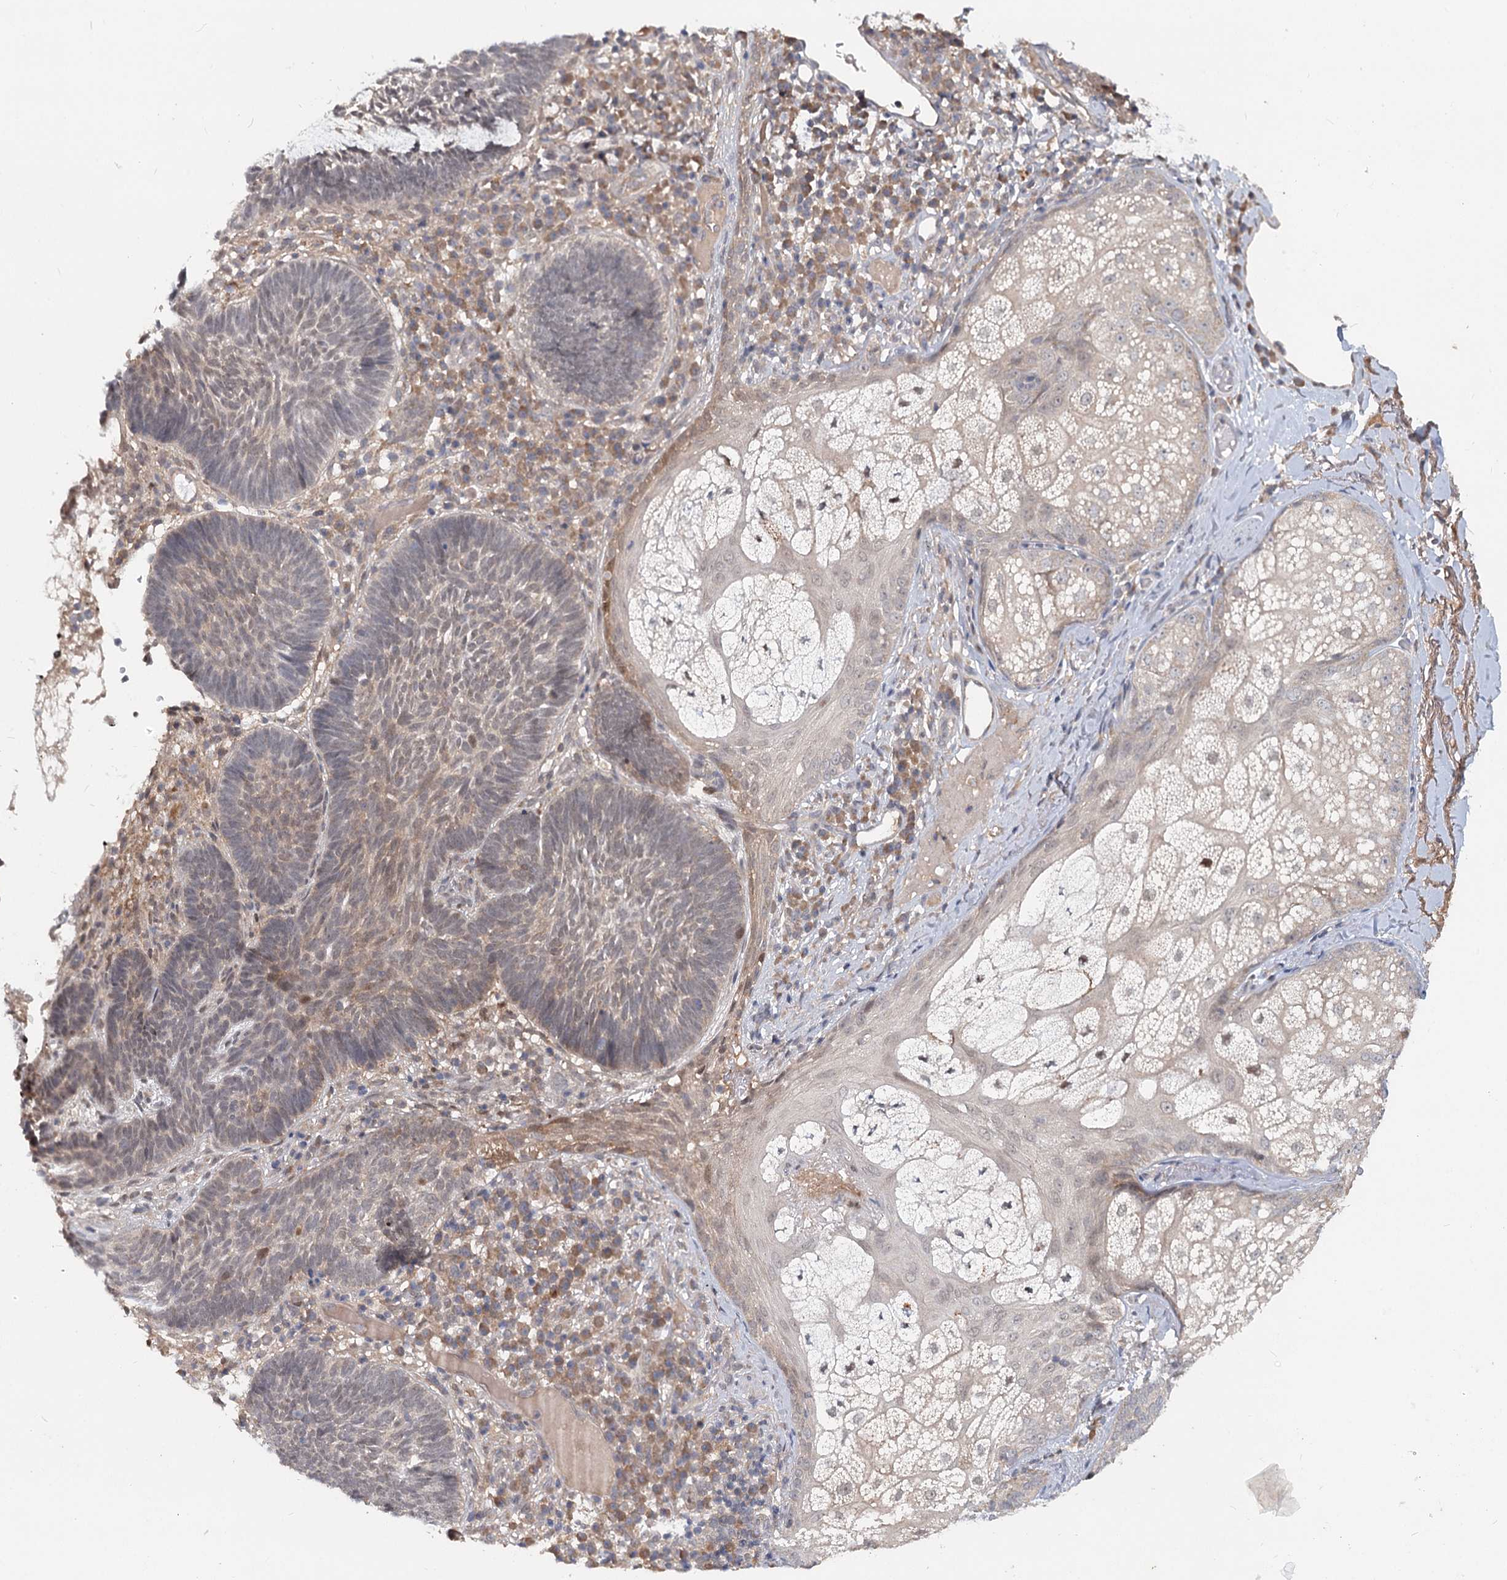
{"staining": {"intensity": "weak", "quantity": "25%-75%", "location": "cytoplasmic/membranous"}, "tissue": "skin cancer", "cell_type": "Tumor cells", "image_type": "cancer", "snomed": [{"axis": "morphology", "description": "Basal cell carcinoma"}, {"axis": "topography", "description": "Skin"}], "caption": "Protein expression analysis of human skin cancer (basal cell carcinoma) reveals weak cytoplasmic/membranous expression in about 25%-75% of tumor cells. The protein of interest is stained brown, and the nuclei are stained in blue (DAB (3,3'-diaminobenzidine) IHC with brightfield microscopy, high magnification).", "gene": "AP3B1", "patient": {"sex": "male", "age": 88}}